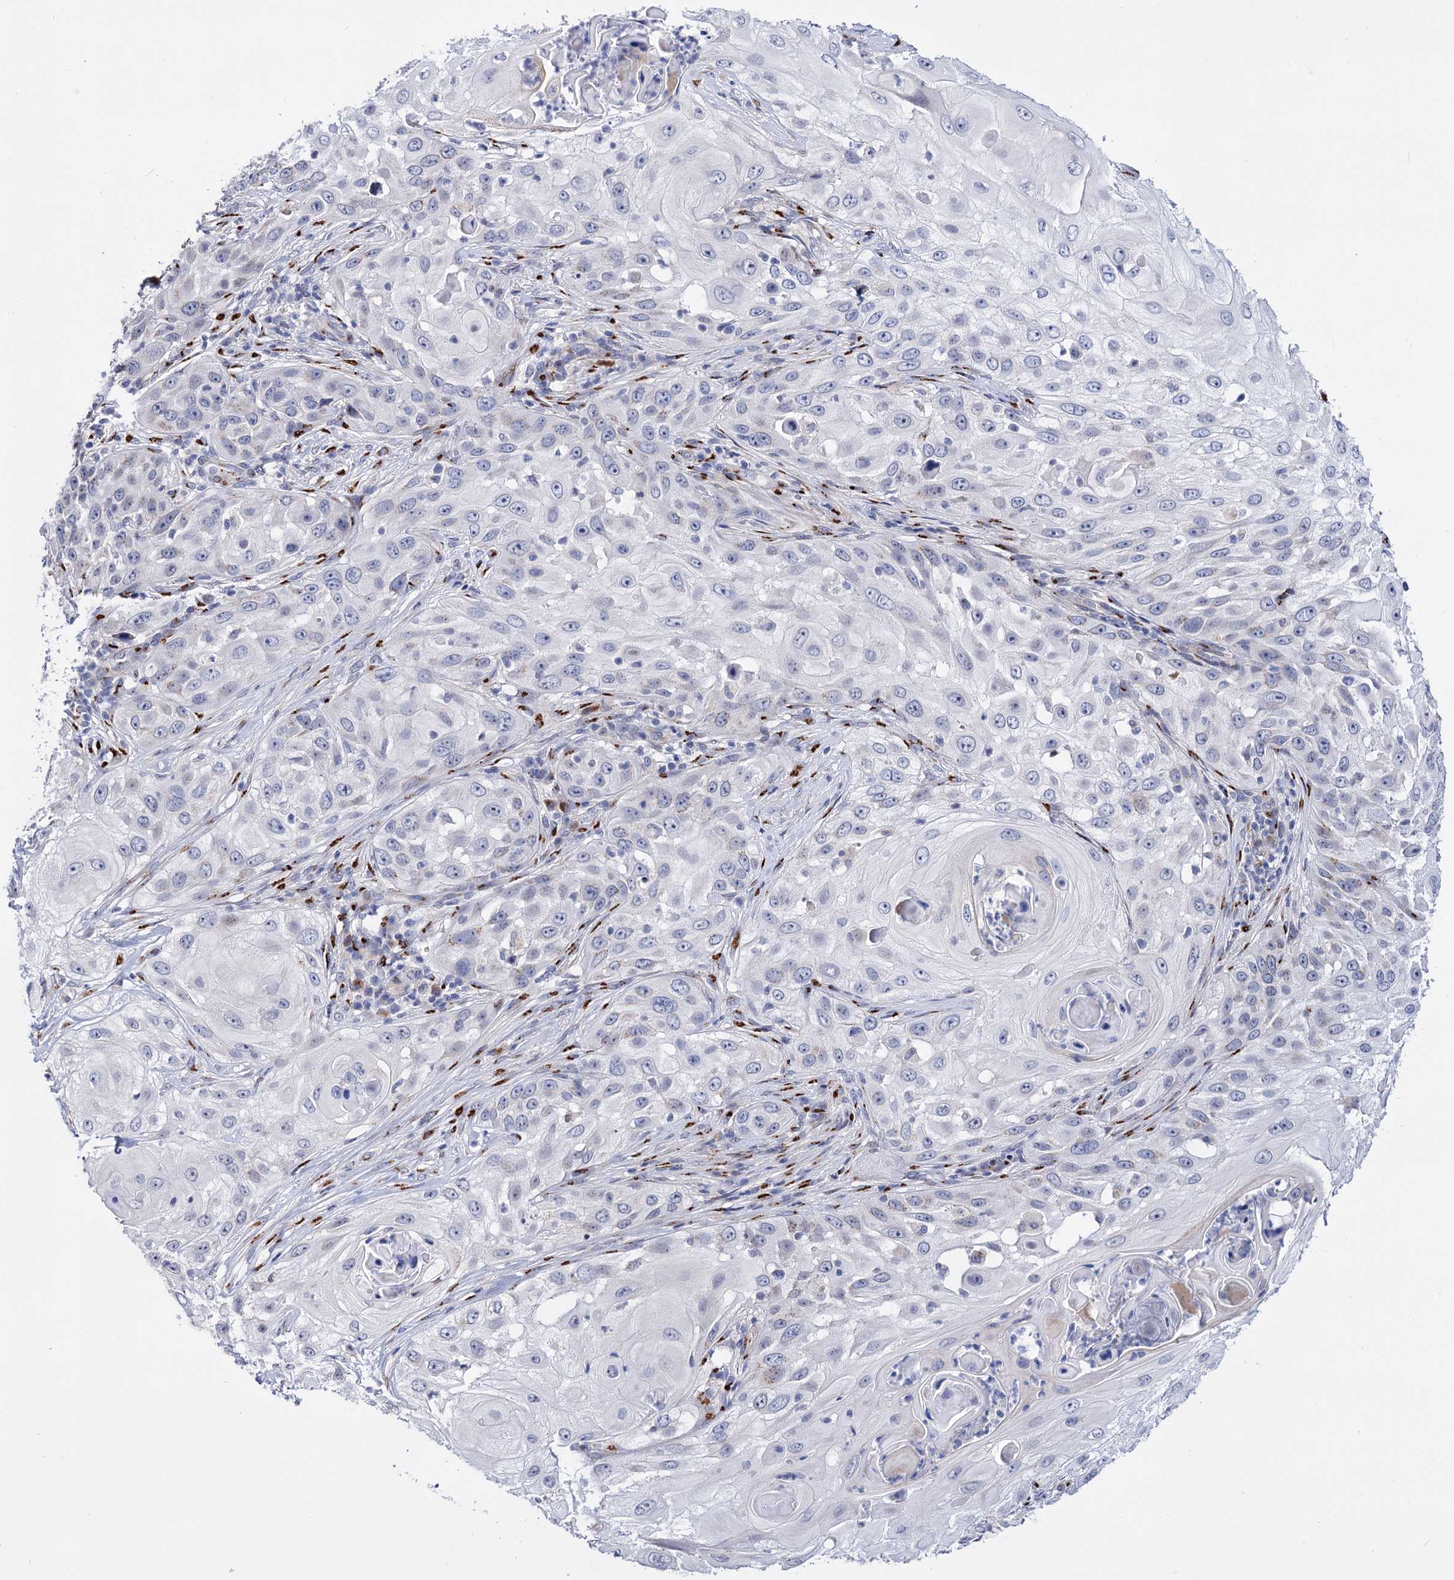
{"staining": {"intensity": "negative", "quantity": "none", "location": "none"}, "tissue": "skin cancer", "cell_type": "Tumor cells", "image_type": "cancer", "snomed": [{"axis": "morphology", "description": "Squamous cell carcinoma, NOS"}, {"axis": "topography", "description": "Skin"}], "caption": "Histopathology image shows no significant protein expression in tumor cells of squamous cell carcinoma (skin).", "gene": "C11orf96", "patient": {"sex": "female", "age": 44}}